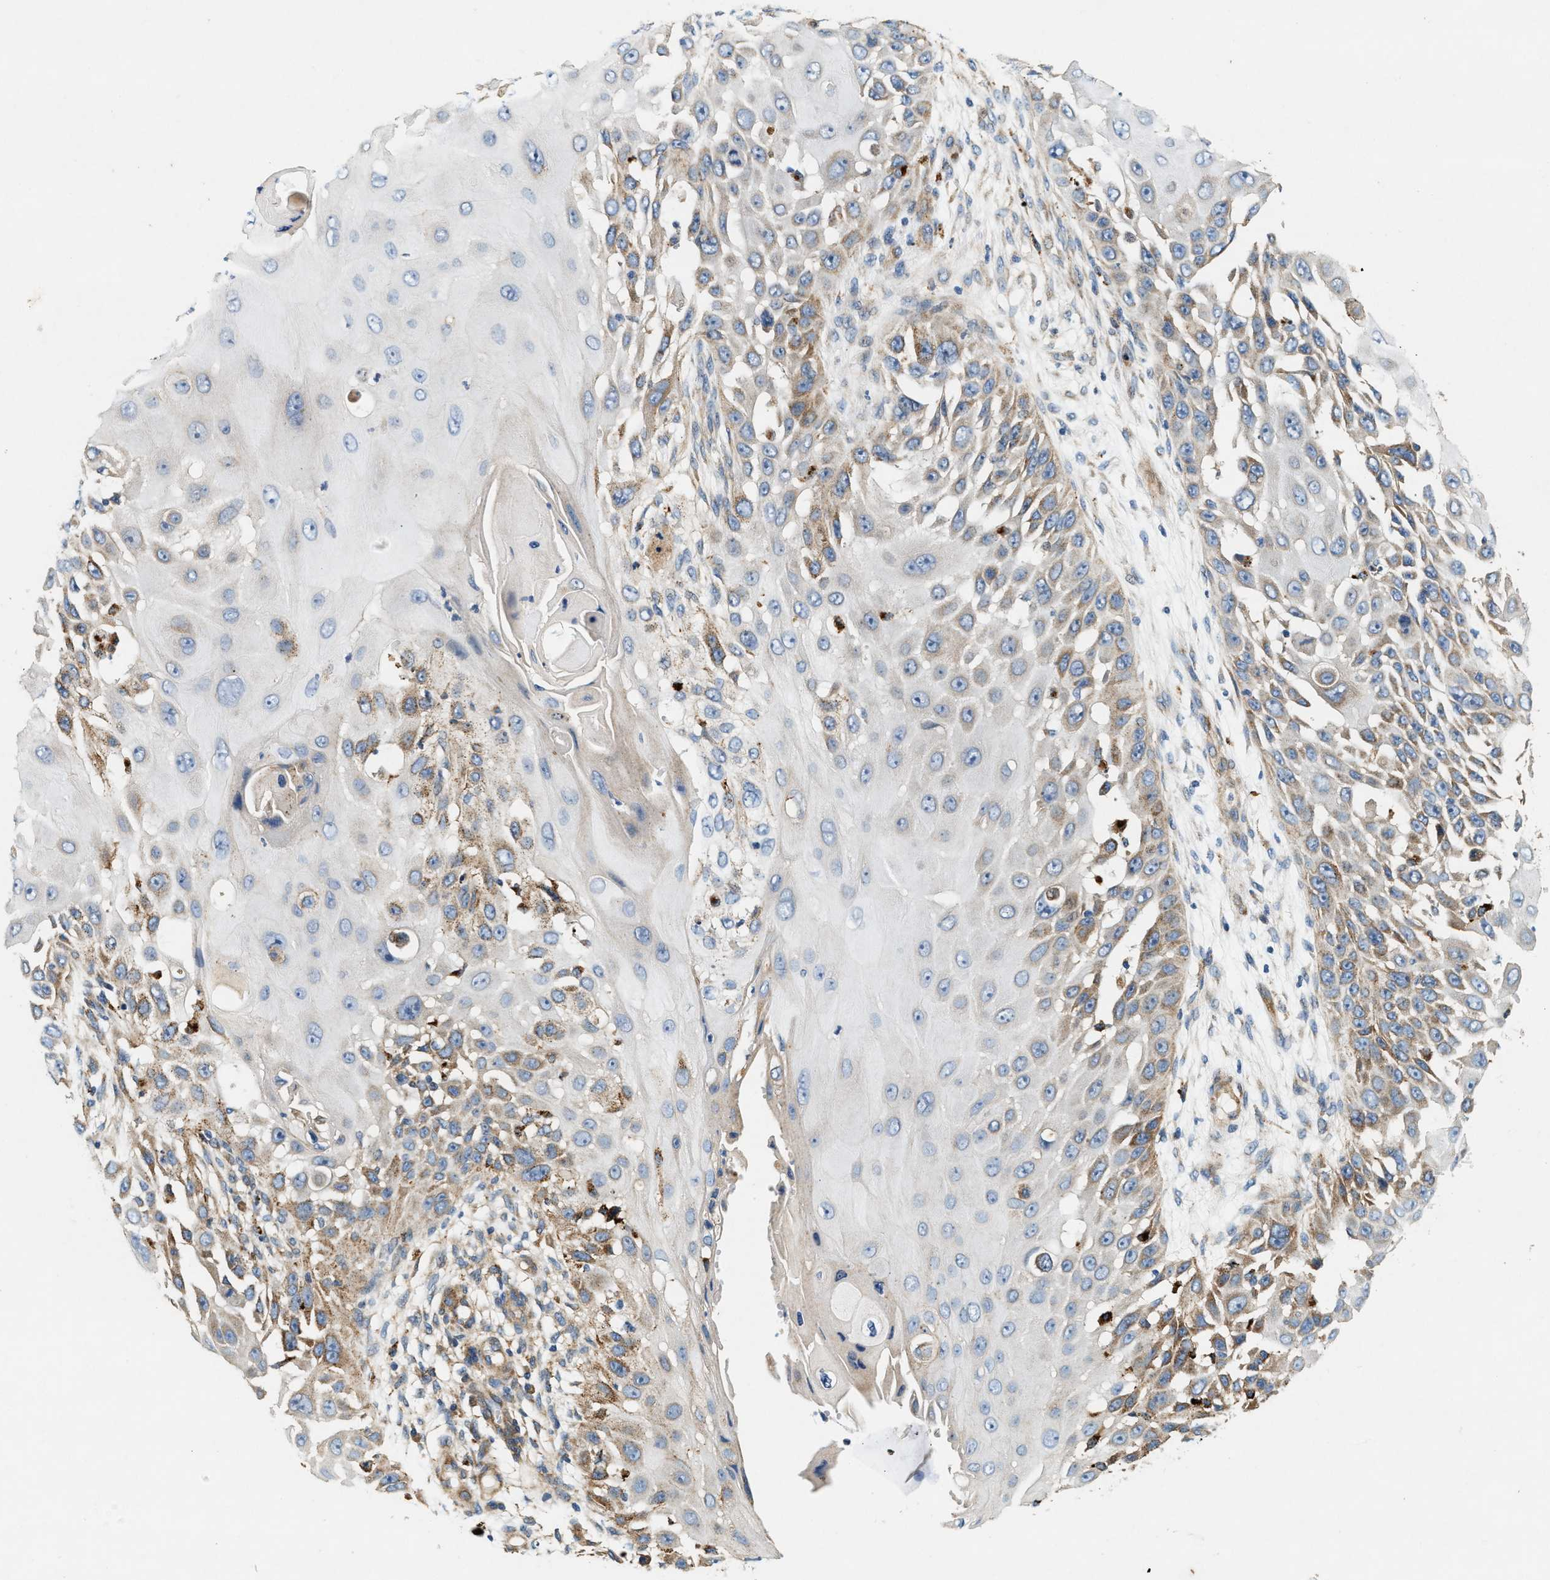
{"staining": {"intensity": "weak", "quantity": "<25%", "location": "cytoplasmic/membranous"}, "tissue": "skin cancer", "cell_type": "Tumor cells", "image_type": "cancer", "snomed": [{"axis": "morphology", "description": "Squamous cell carcinoma, NOS"}, {"axis": "topography", "description": "Skin"}], "caption": "Human skin cancer stained for a protein using IHC displays no positivity in tumor cells.", "gene": "DUSP10", "patient": {"sex": "female", "age": 44}}